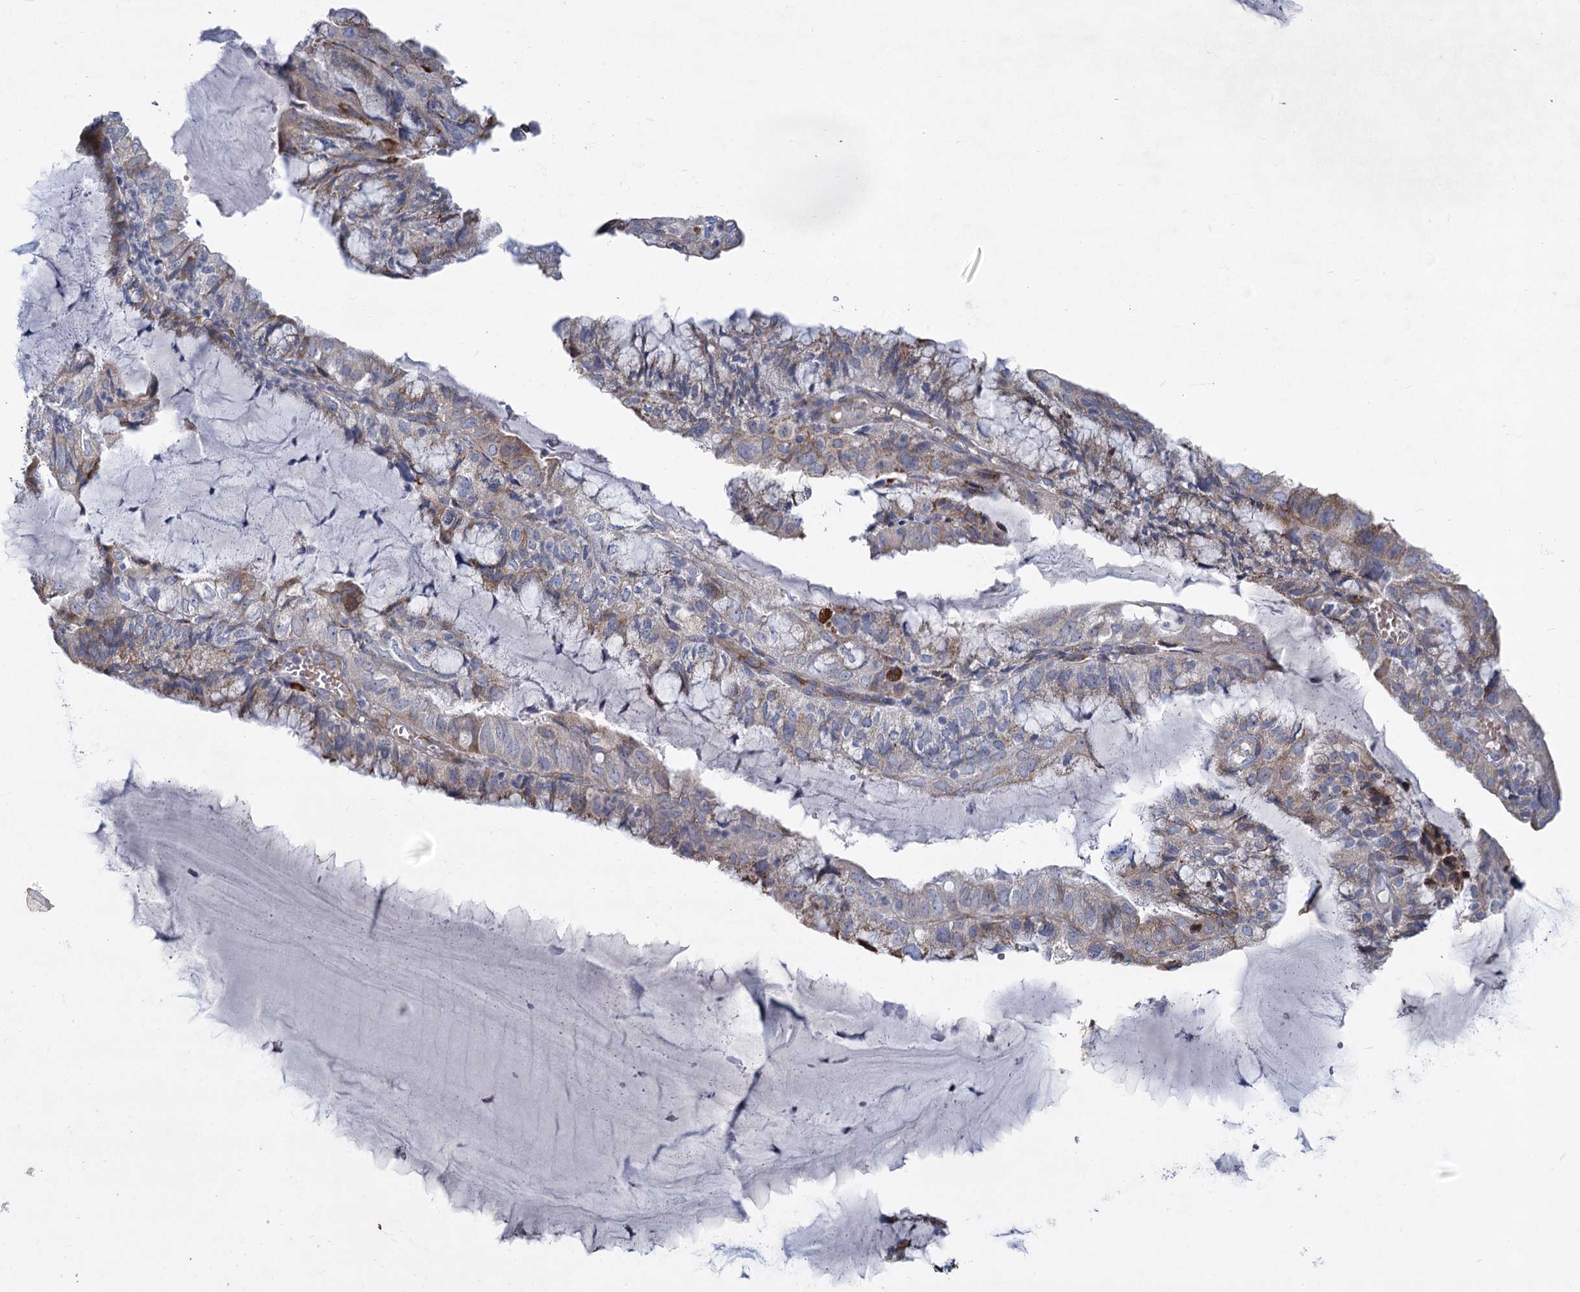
{"staining": {"intensity": "weak", "quantity": "<25%", "location": "cytoplasmic/membranous"}, "tissue": "endometrial cancer", "cell_type": "Tumor cells", "image_type": "cancer", "snomed": [{"axis": "morphology", "description": "Adenocarcinoma, NOS"}, {"axis": "topography", "description": "Endometrium"}], "caption": "Immunohistochemistry (IHC) micrograph of human endometrial cancer (adenocarcinoma) stained for a protein (brown), which demonstrates no expression in tumor cells.", "gene": "PRSS35", "patient": {"sex": "female", "age": 81}}